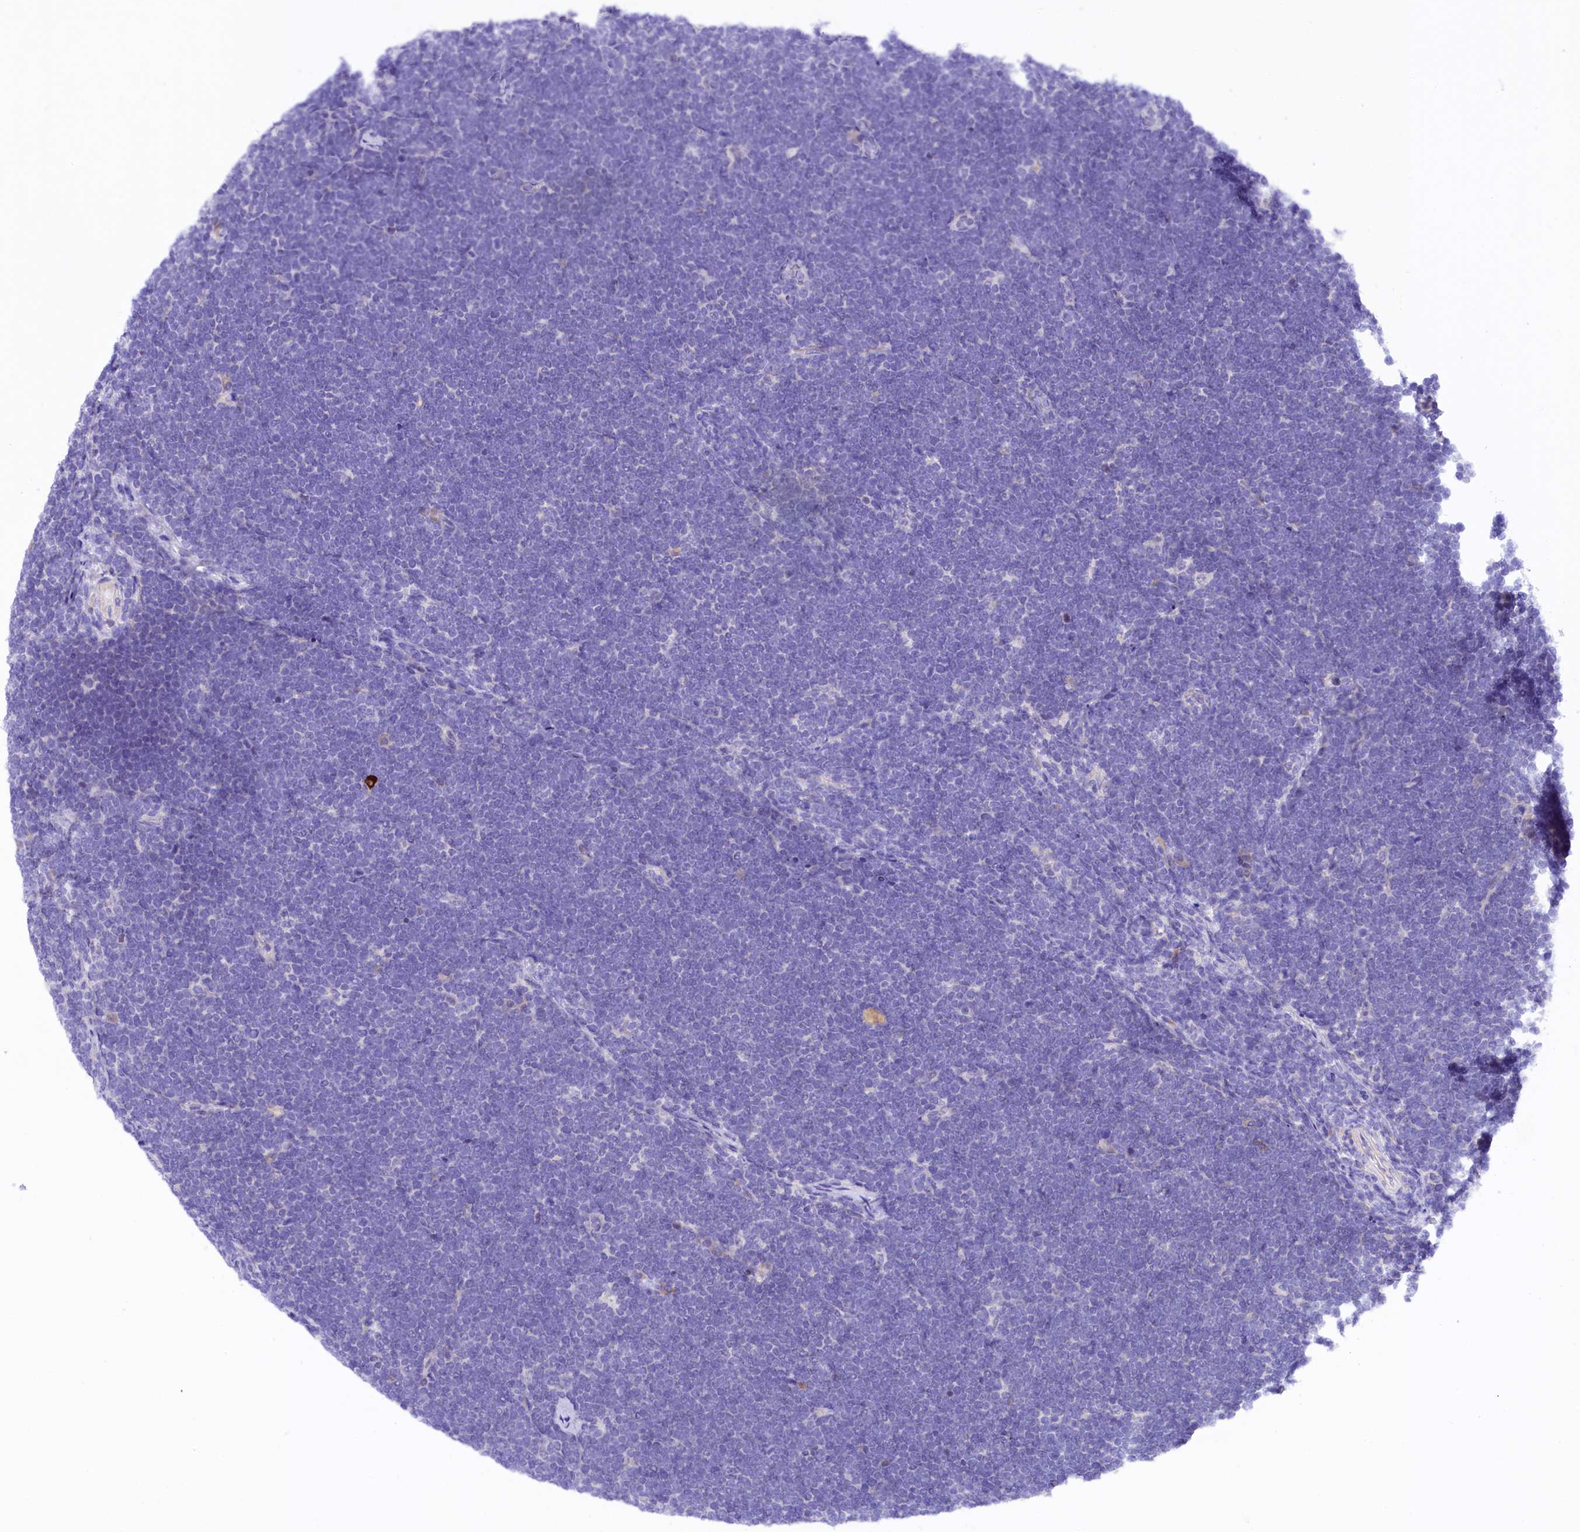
{"staining": {"intensity": "negative", "quantity": "none", "location": "none"}, "tissue": "lymphoma", "cell_type": "Tumor cells", "image_type": "cancer", "snomed": [{"axis": "morphology", "description": "Malignant lymphoma, non-Hodgkin's type, High grade"}, {"axis": "topography", "description": "Lymph node"}], "caption": "Immunohistochemistry of high-grade malignant lymphoma, non-Hodgkin's type demonstrates no expression in tumor cells.", "gene": "COL6A5", "patient": {"sex": "male", "age": 13}}